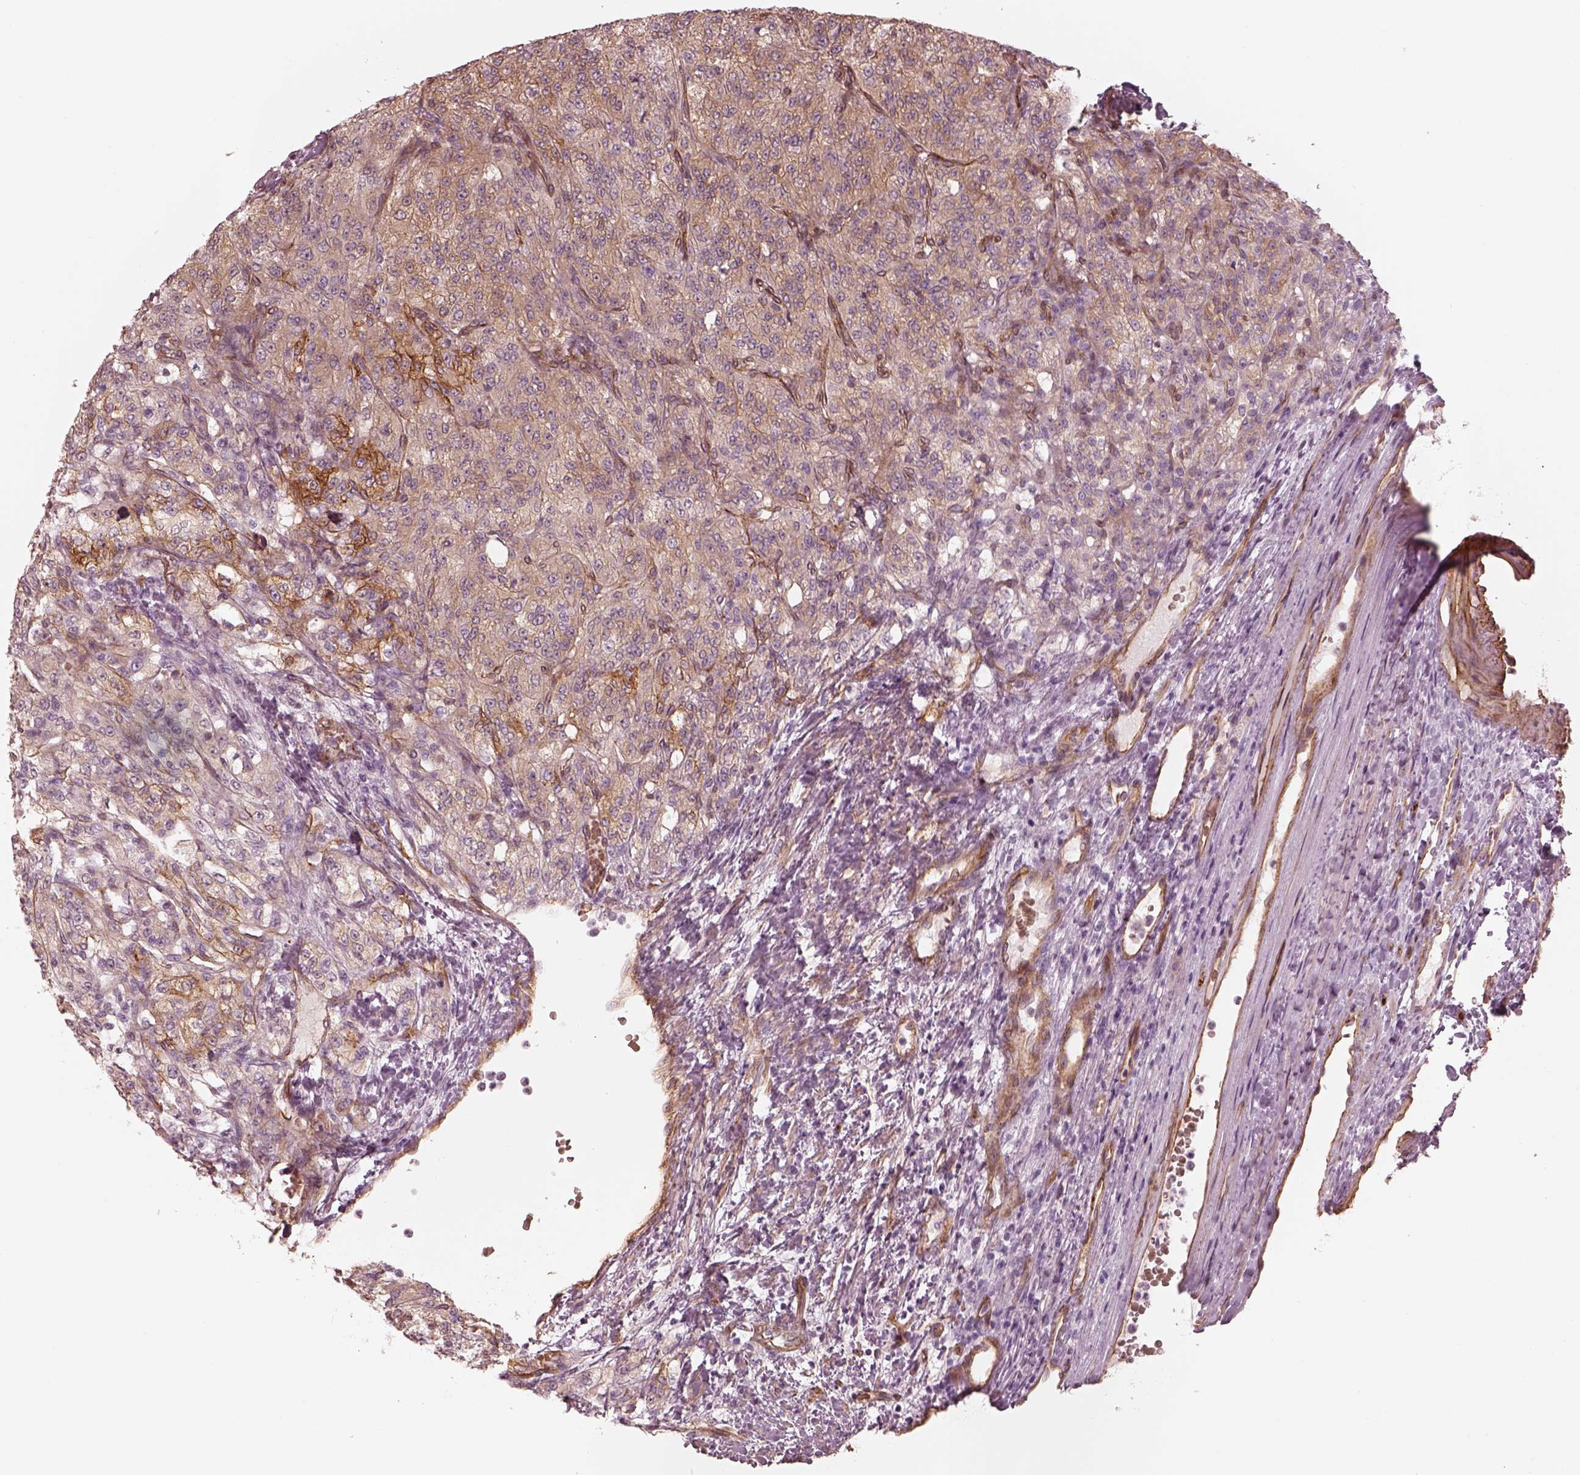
{"staining": {"intensity": "weak", "quantity": "25%-75%", "location": "cytoplasmic/membranous"}, "tissue": "renal cancer", "cell_type": "Tumor cells", "image_type": "cancer", "snomed": [{"axis": "morphology", "description": "Adenocarcinoma, NOS"}, {"axis": "topography", "description": "Kidney"}], "caption": "Renal cancer (adenocarcinoma) tissue reveals weak cytoplasmic/membranous expression in about 25%-75% of tumor cells, visualized by immunohistochemistry.", "gene": "CRYM", "patient": {"sex": "female", "age": 63}}